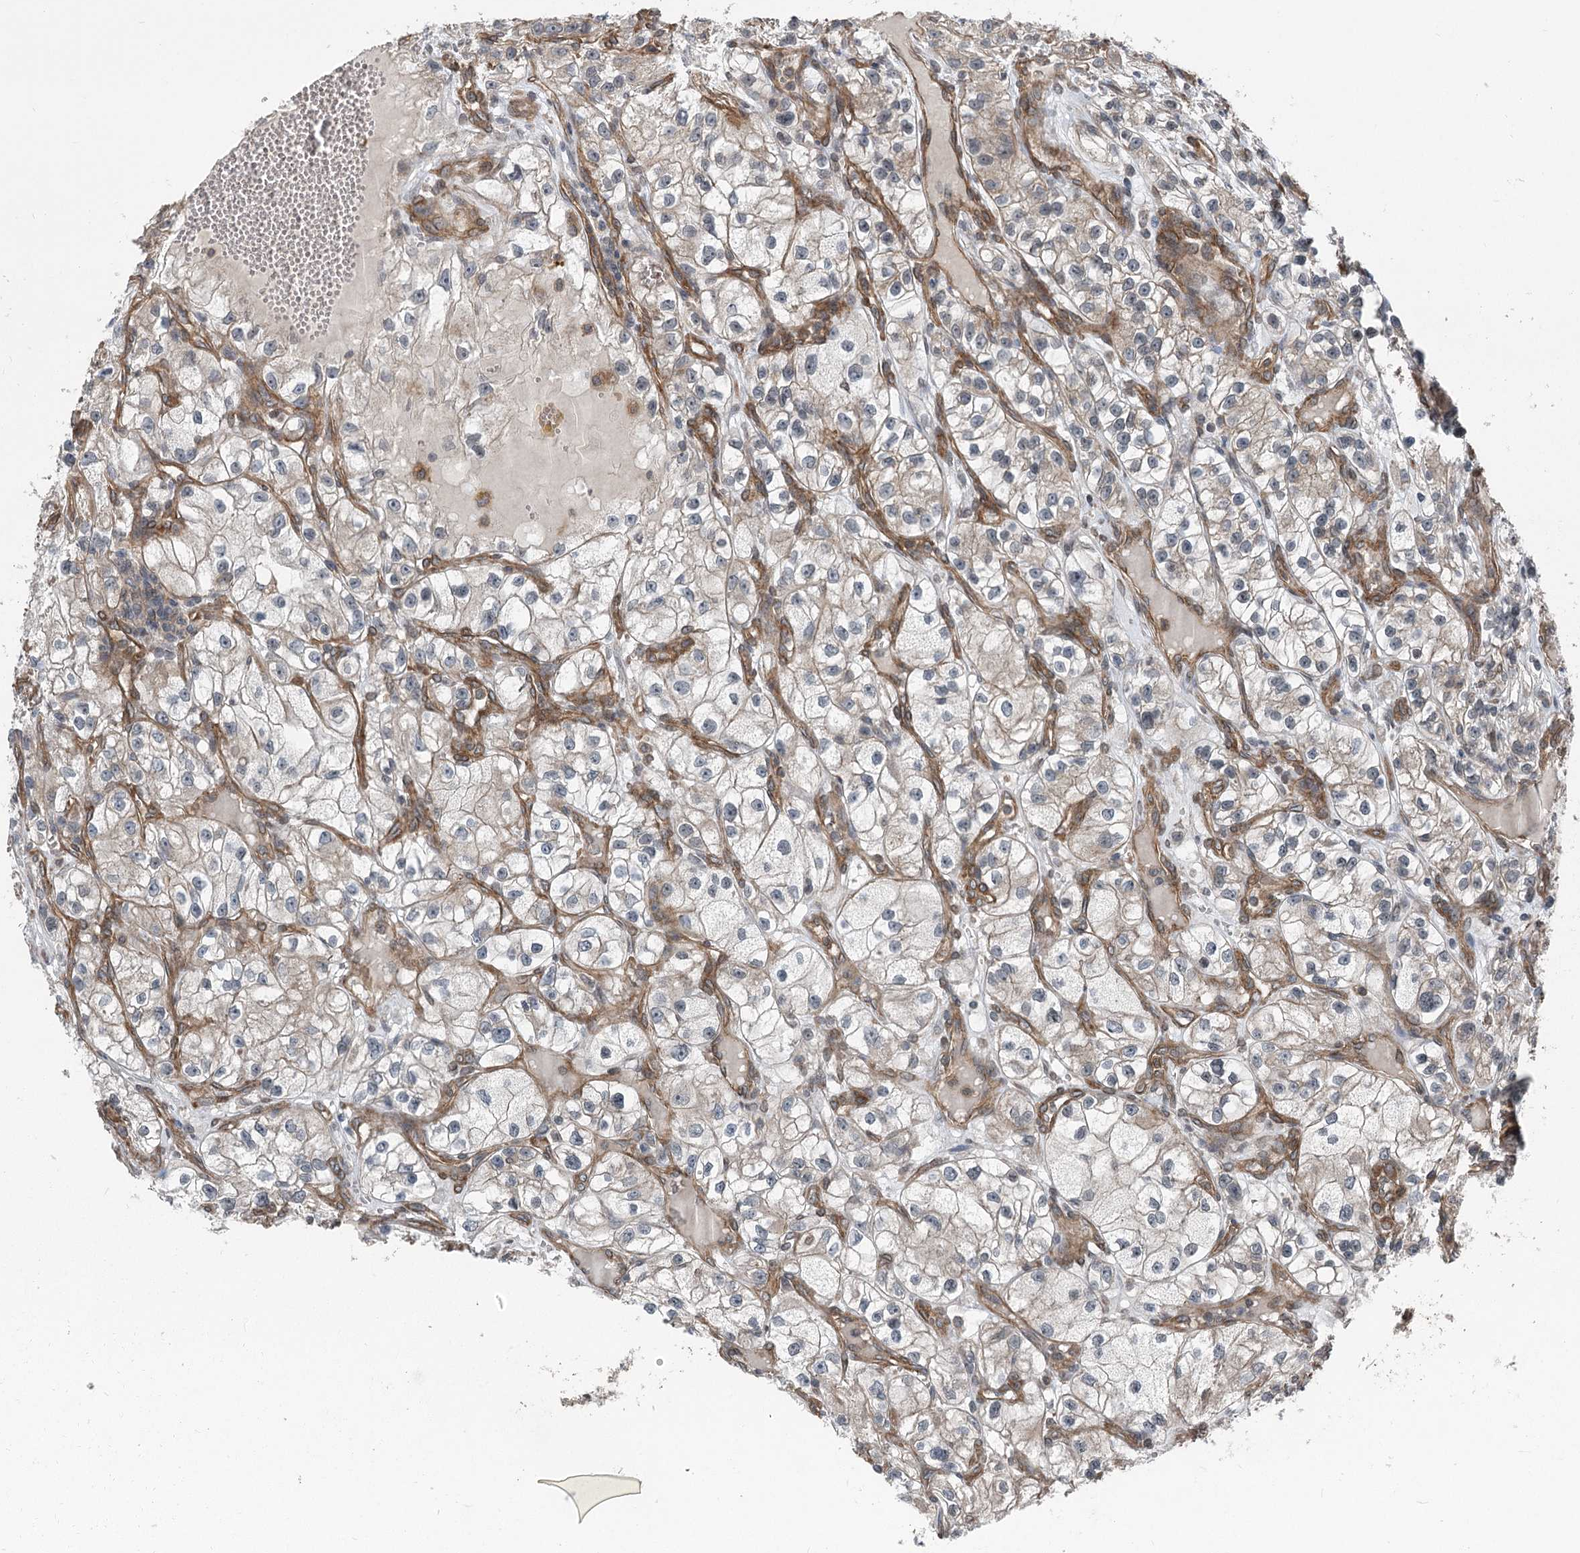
{"staining": {"intensity": "moderate", "quantity": "<25%", "location": "cytoplasmic/membranous"}, "tissue": "renal cancer", "cell_type": "Tumor cells", "image_type": "cancer", "snomed": [{"axis": "morphology", "description": "Adenocarcinoma, NOS"}, {"axis": "topography", "description": "Kidney"}], "caption": "Renal cancer (adenocarcinoma) stained for a protein exhibits moderate cytoplasmic/membranous positivity in tumor cells. The staining was performed using DAB (3,3'-diaminobenzidine) to visualize the protein expression in brown, while the nuclei were stained in blue with hematoxylin (Magnification: 20x).", "gene": "IQSEC1", "patient": {"sex": "female", "age": 57}}